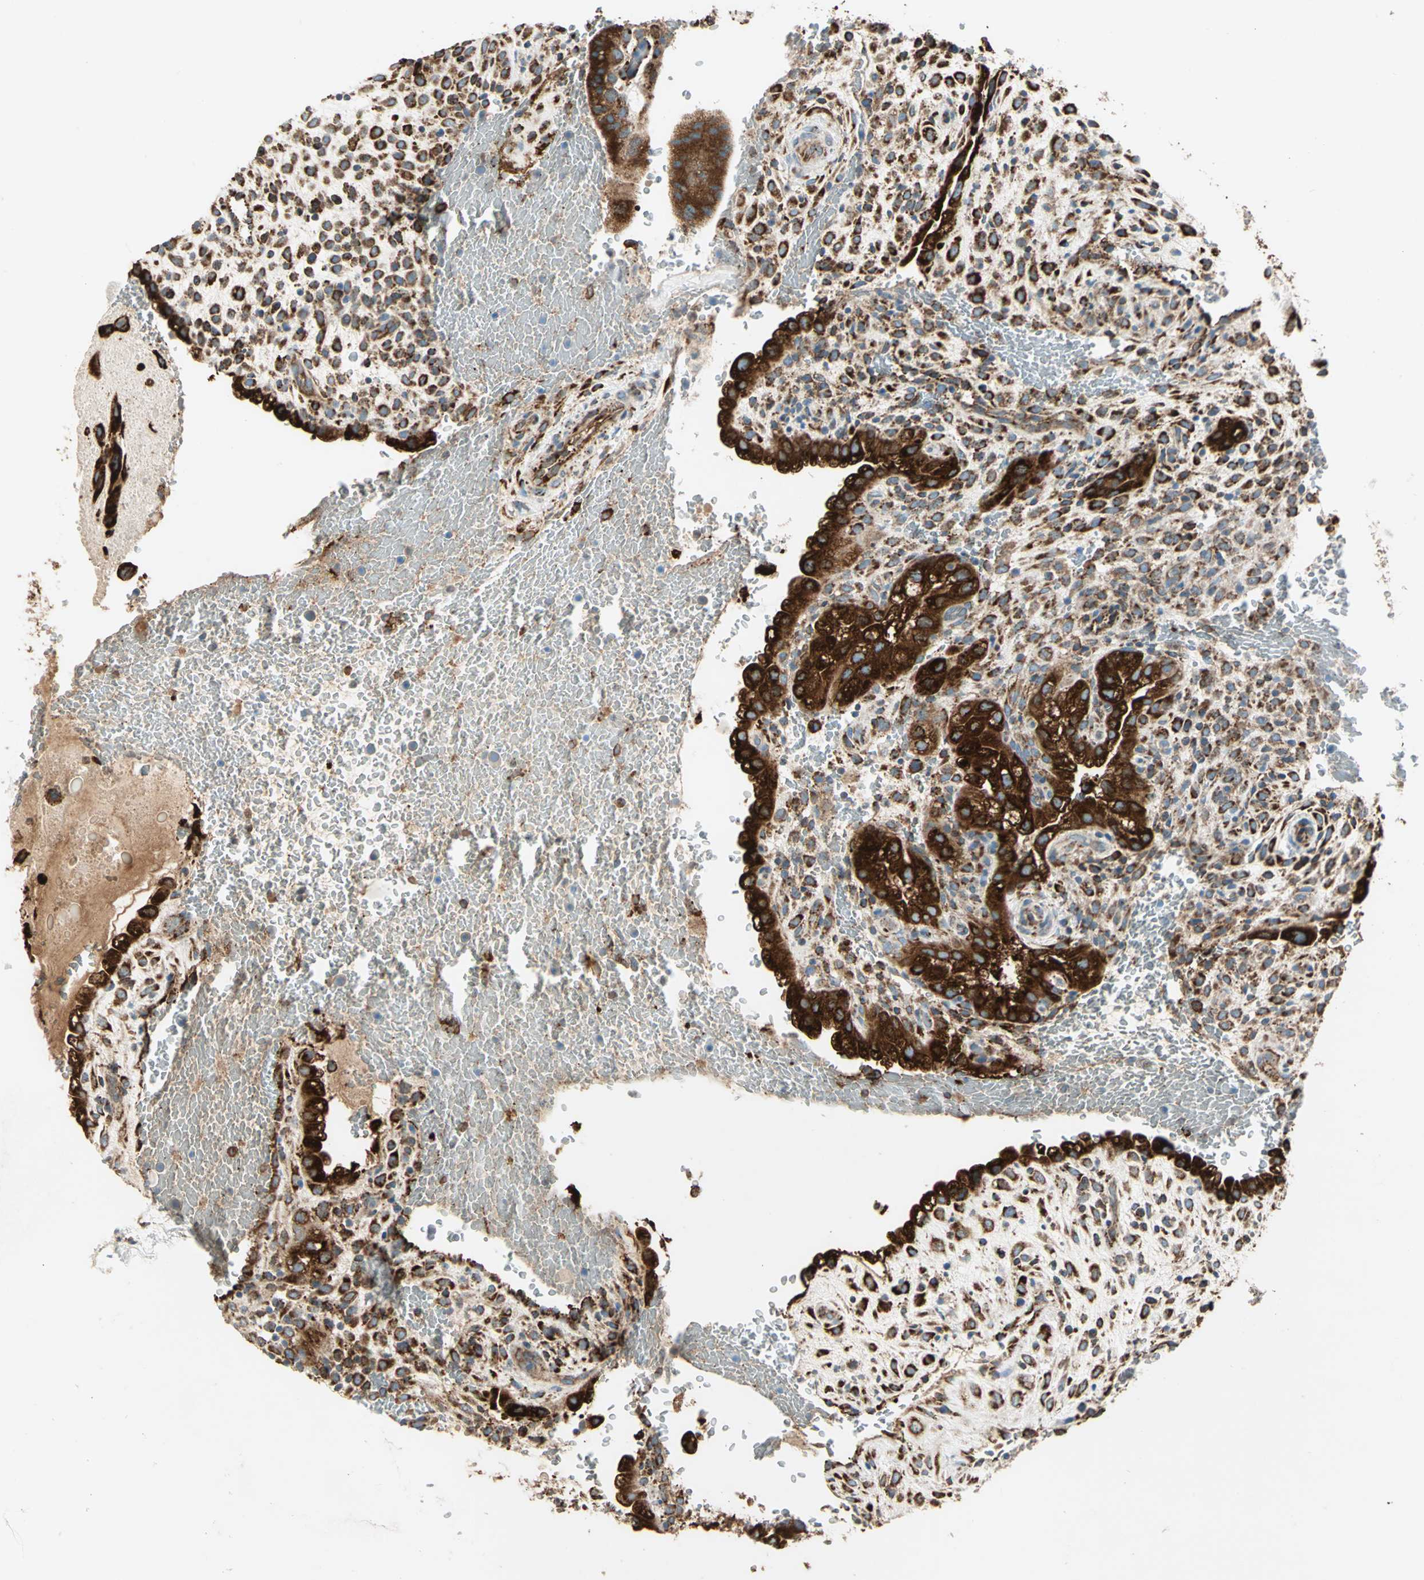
{"staining": {"intensity": "strong", "quantity": ">75%", "location": "cytoplasmic/membranous"}, "tissue": "placenta", "cell_type": "Decidual cells", "image_type": "normal", "snomed": [{"axis": "morphology", "description": "Normal tissue, NOS"}, {"axis": "topography", "description": "Placenta"}], "caption": "Immunohistochemistry (IHC) staining of normal placenta, which shows high levels of strong cytoplasmic/membranous staining in about >75% of decidual cells indicating strong cytoplasmic/membranous protein staining. The staining was performed using DAB (brown) for protein detection and nuclei were counterstained in hematoxylin (blue).", "gene": "PDIA4", "patient": {"sex": "female", "age": 35}}